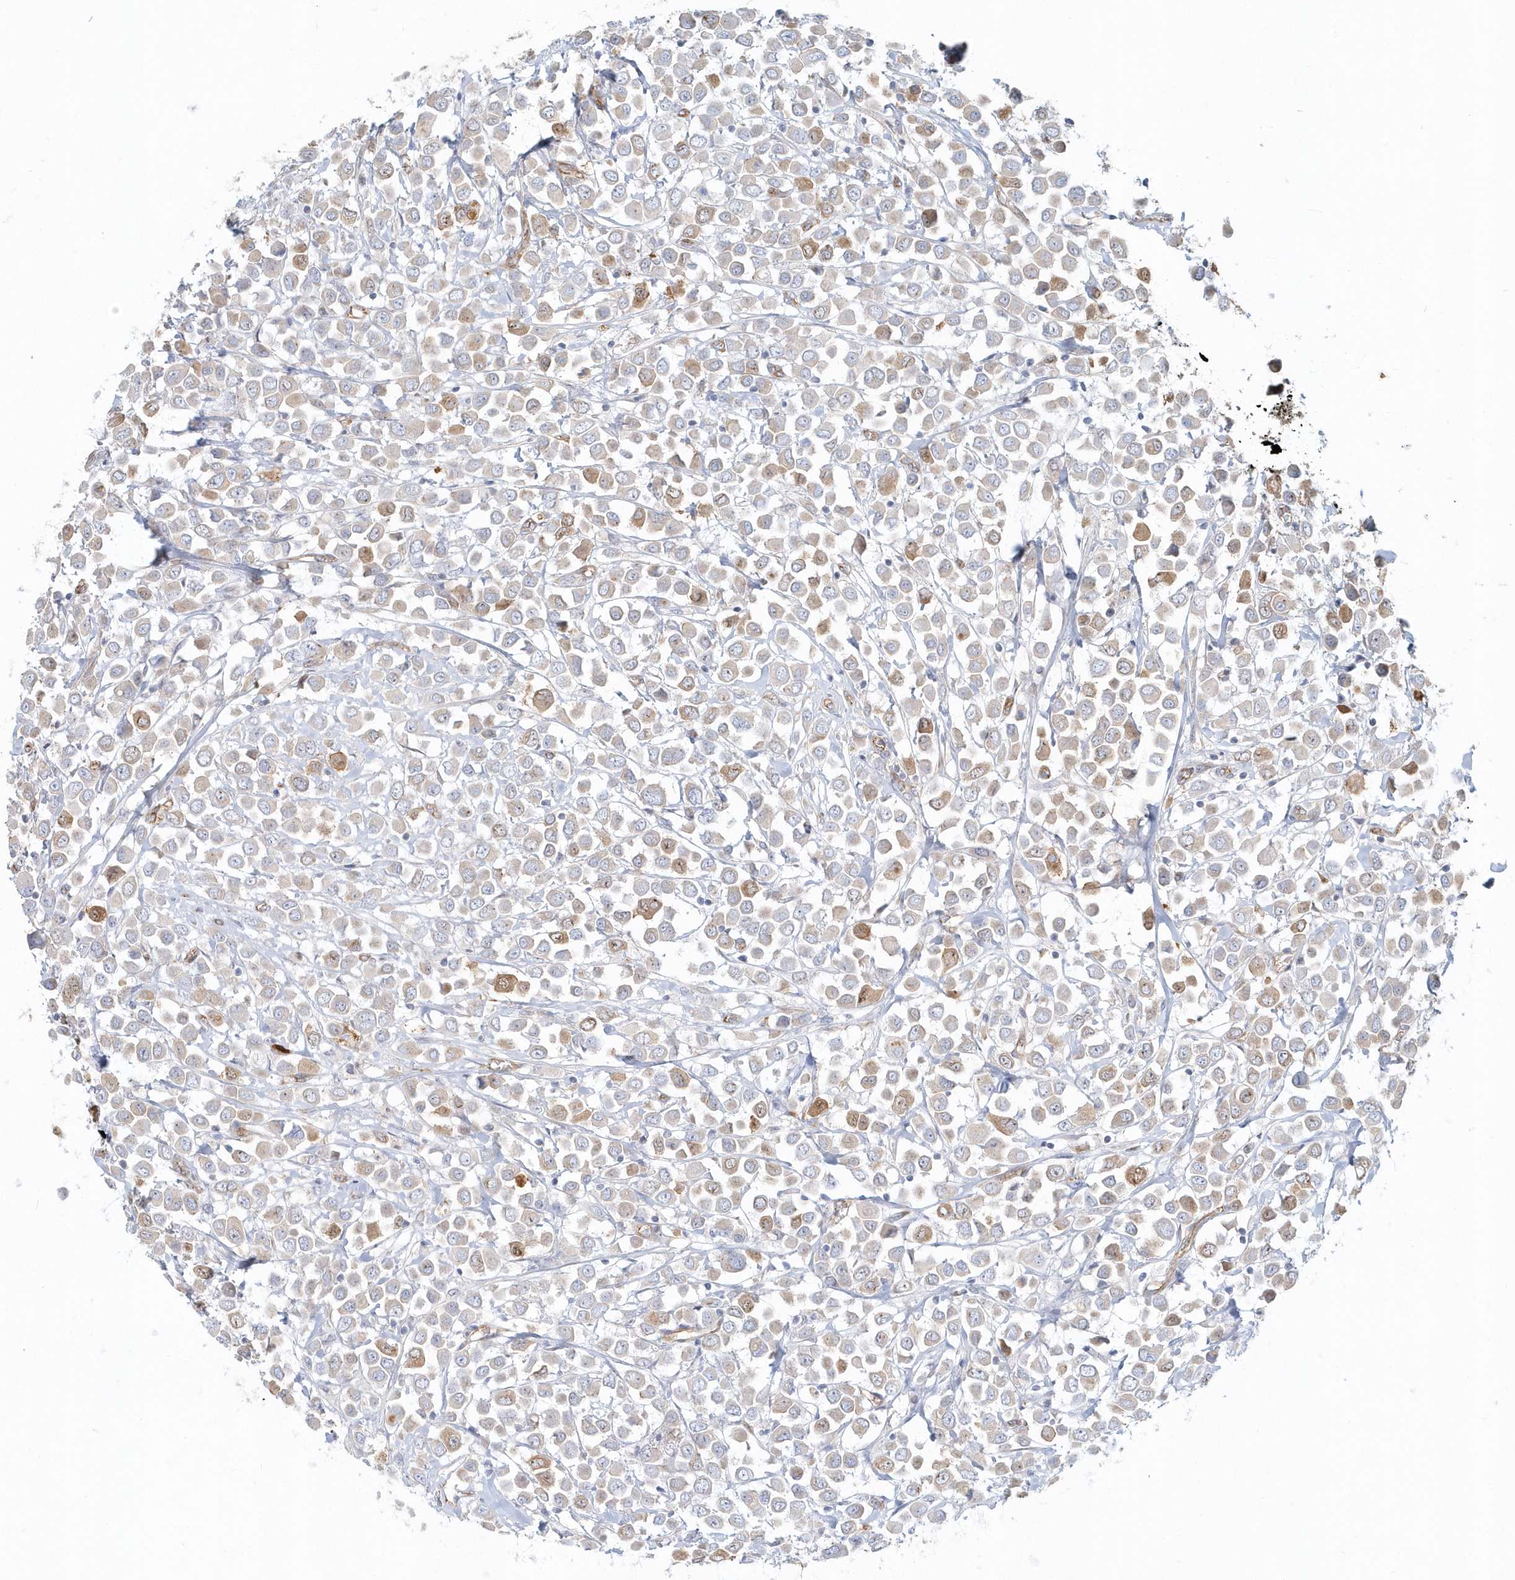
{"staining": {"intensity": "moderate", "quantity": "<25%", "location": "cytoplasmic/membranous"}, "tissue": "breast cancer", "cell_type": "Tumor cells", "image_type": "cancer", "snomed": [{"axis": "morphology", "description": "Duct carcinoma"}, {"axis": "topography", "description": "Breast"}], "caption": "Breast cancer tissue reveals moderate cytoplasmic/membranous positivity in approximately <25% of tumor cells, visualized by immunohistochemistry.", "gene": "DNAH1", "patient": {"sex": "female", "age": 61}}